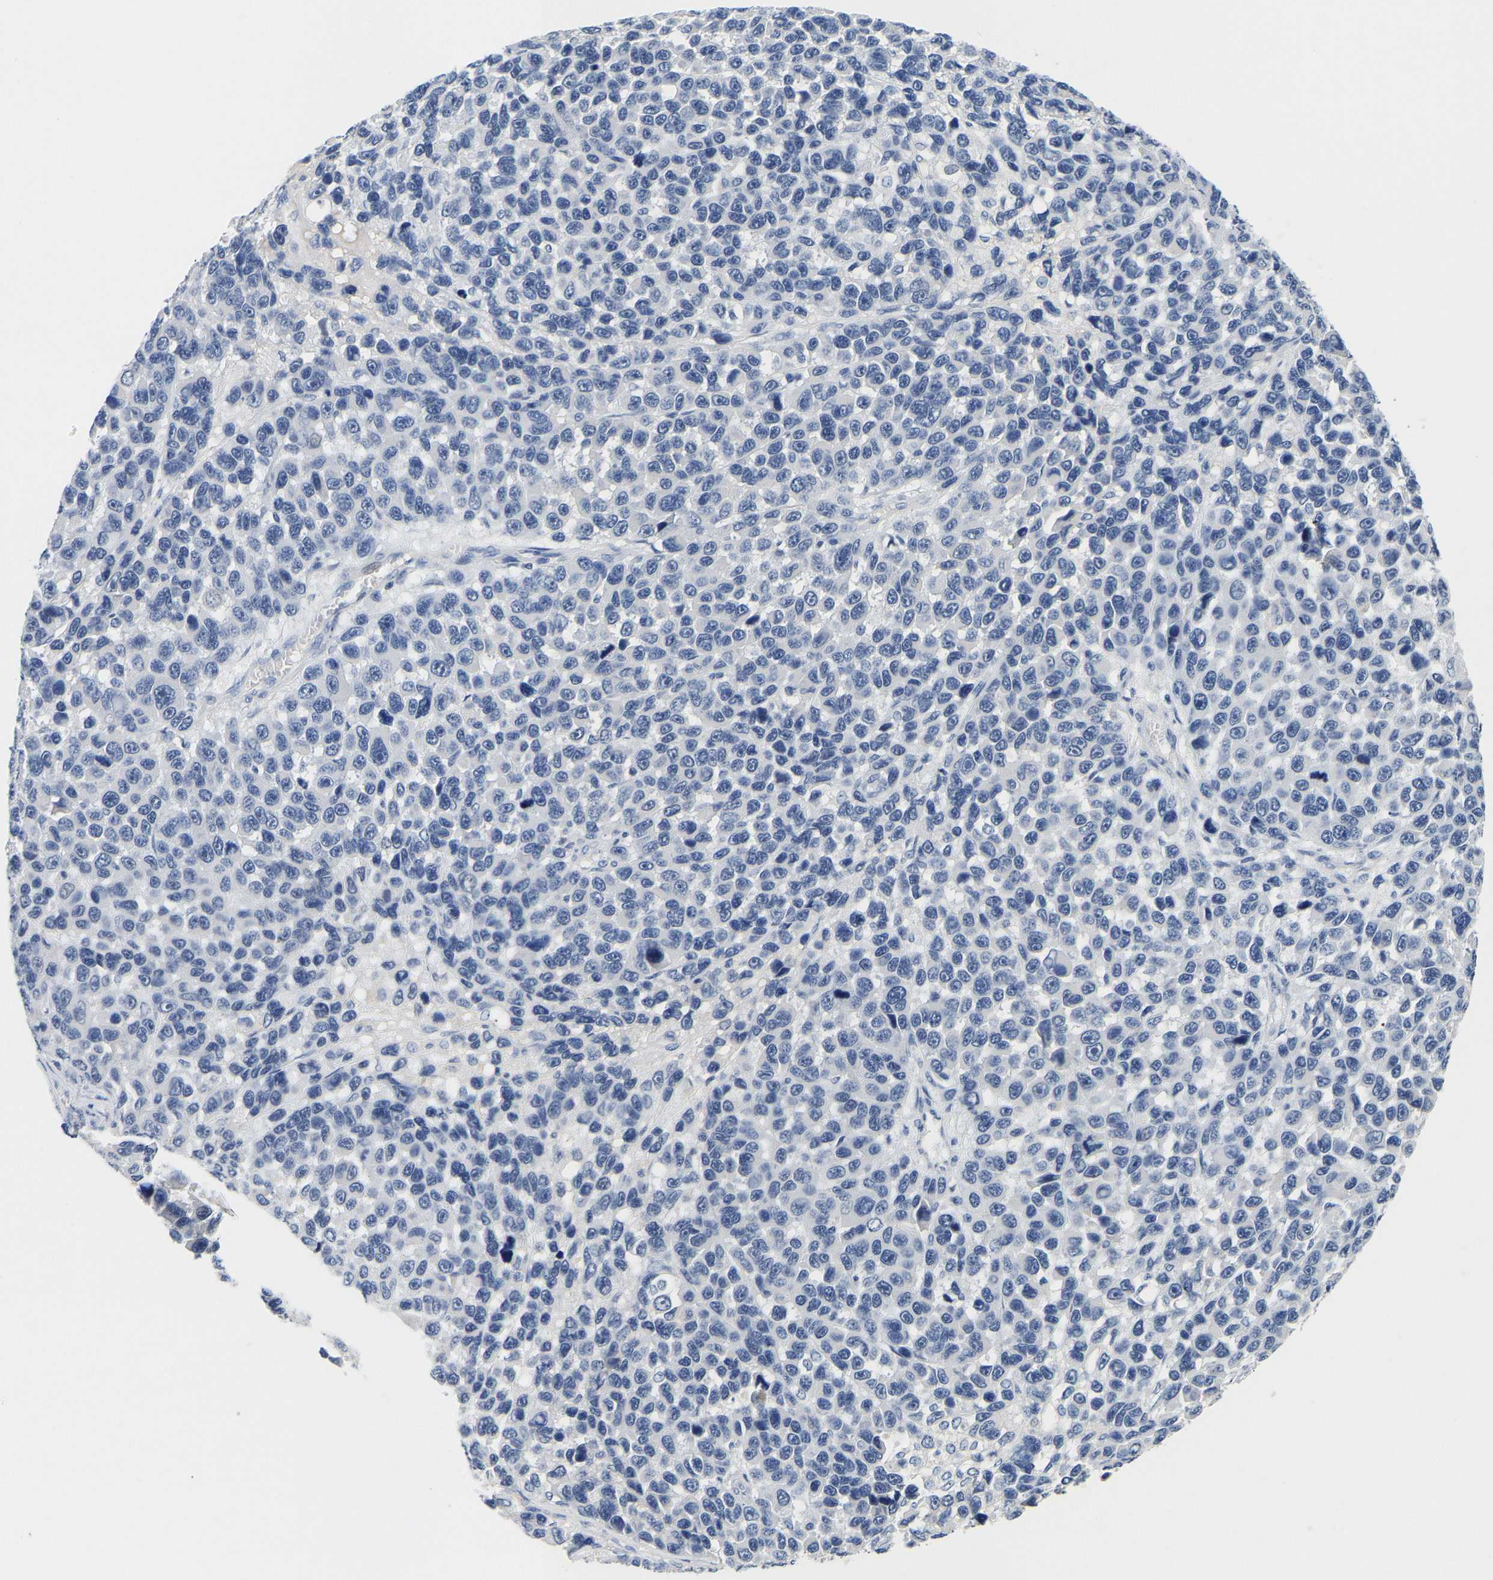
{"staining": {"intensity": "negative", "quantity": "none", "location": "none"}, "tissue": "melanoma", "cell_type": "Tumor cells", "image_type": "cancer", "snomed": [{"axis": "morphology", "description": "Malignant melanoma, NOS"}, {"axis": "topography", "description": "Skin"}], "caption": "High magnification brightfield microscopy of malignant melanoma stained with DAB (brown) and counterstained with hematoxylin (blue): tumor cells show no significant expression.", "gene": "PCK2", "patient": {"sex": "male", "age": 53}}